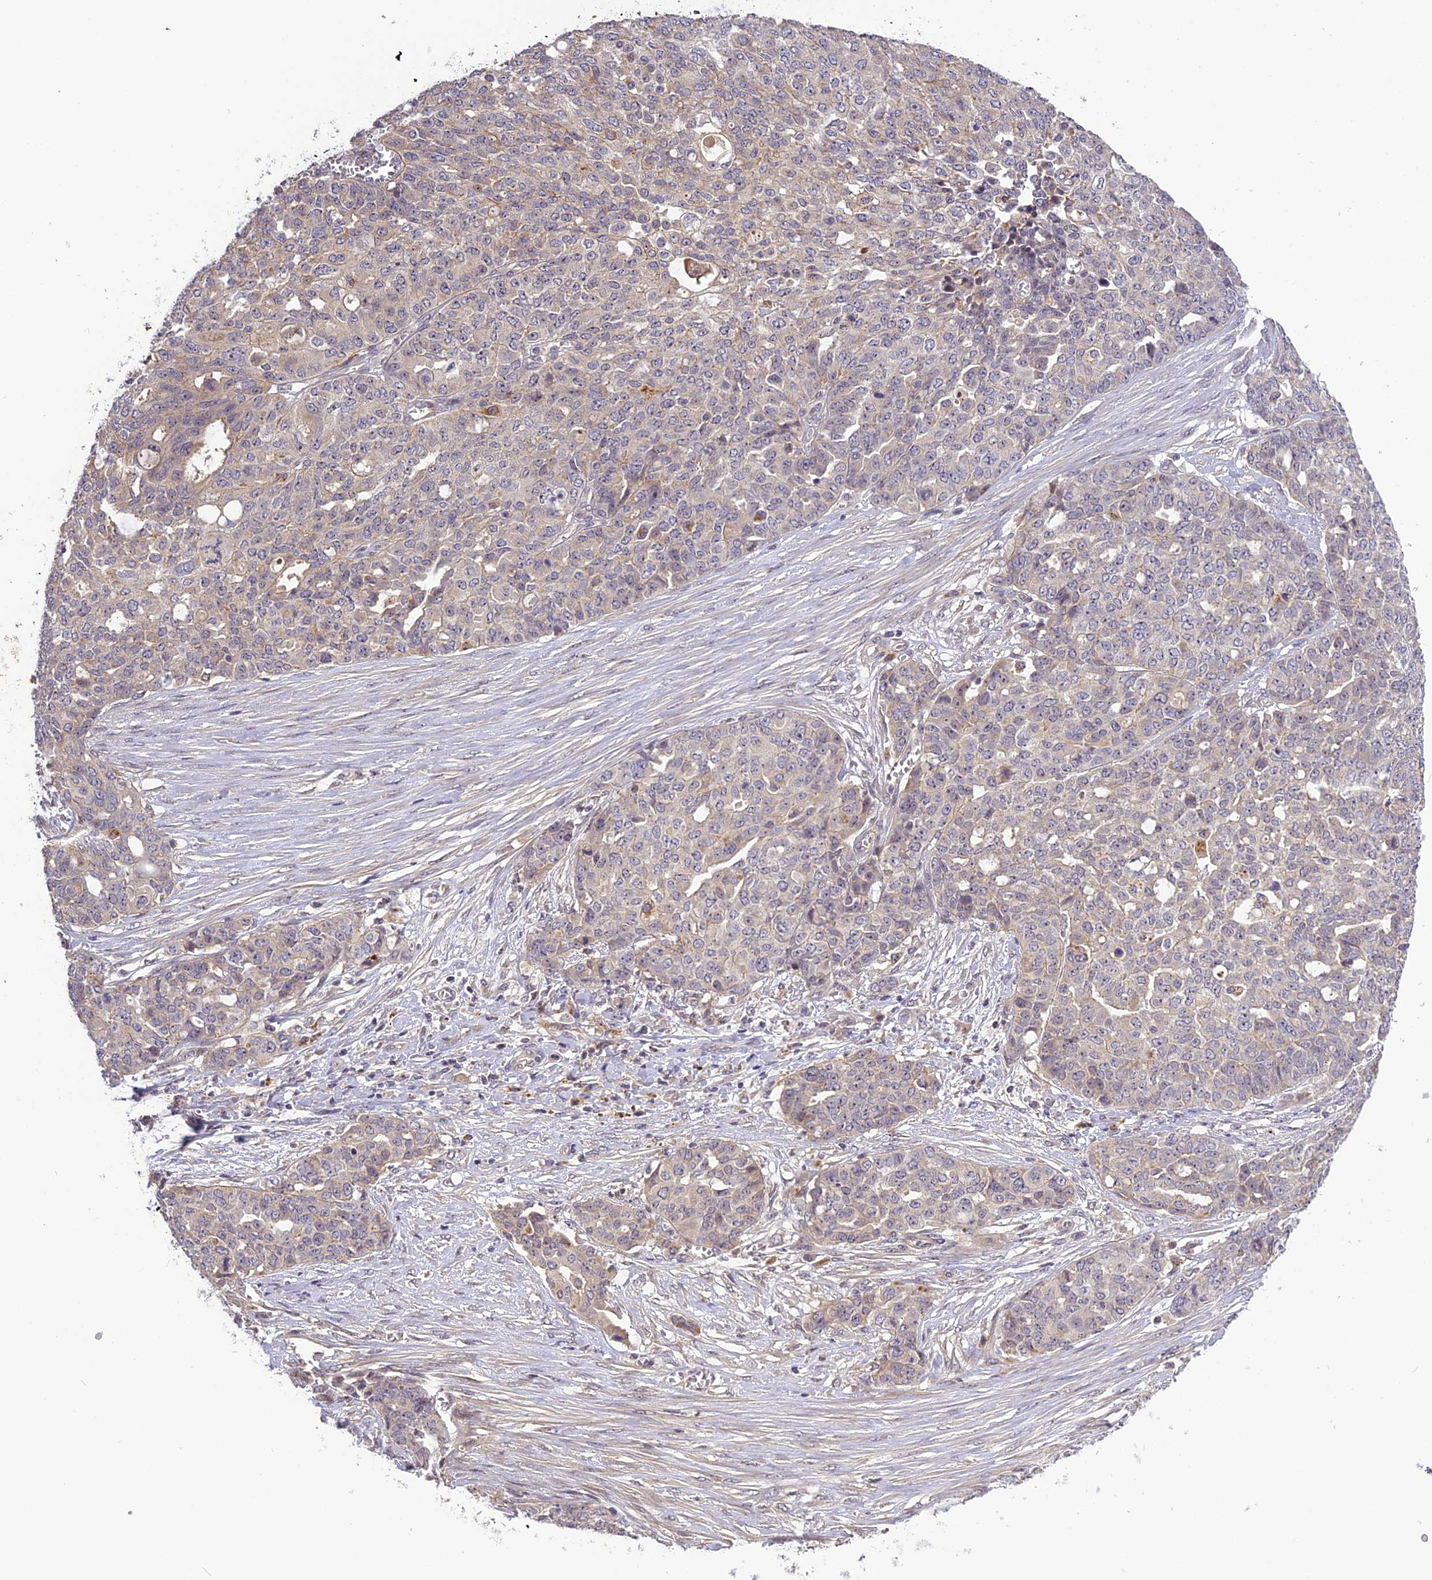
{"staining": {"intensity": "negative", "quantity": "none", "location": "none"}, "tissue": "ovarian cancer", "cell_type": "Tumor cells", "image_type": "cancer", "snomed": [{"axis": "morphology", "description": "Cystadenocarcinoma, serous, NOS"}, {"axis": "topography", "description": "Soft tissue"}, {"axis": "topography", "description": "Ovary"}], "caption": "Immunohistochemical staining of human serous cystadenocarcinoma (ovarian) demonstrates no significant positivity in tumor cells.", "gene": "FNIP2", "patient": {"sex": "female", "age": 57}}